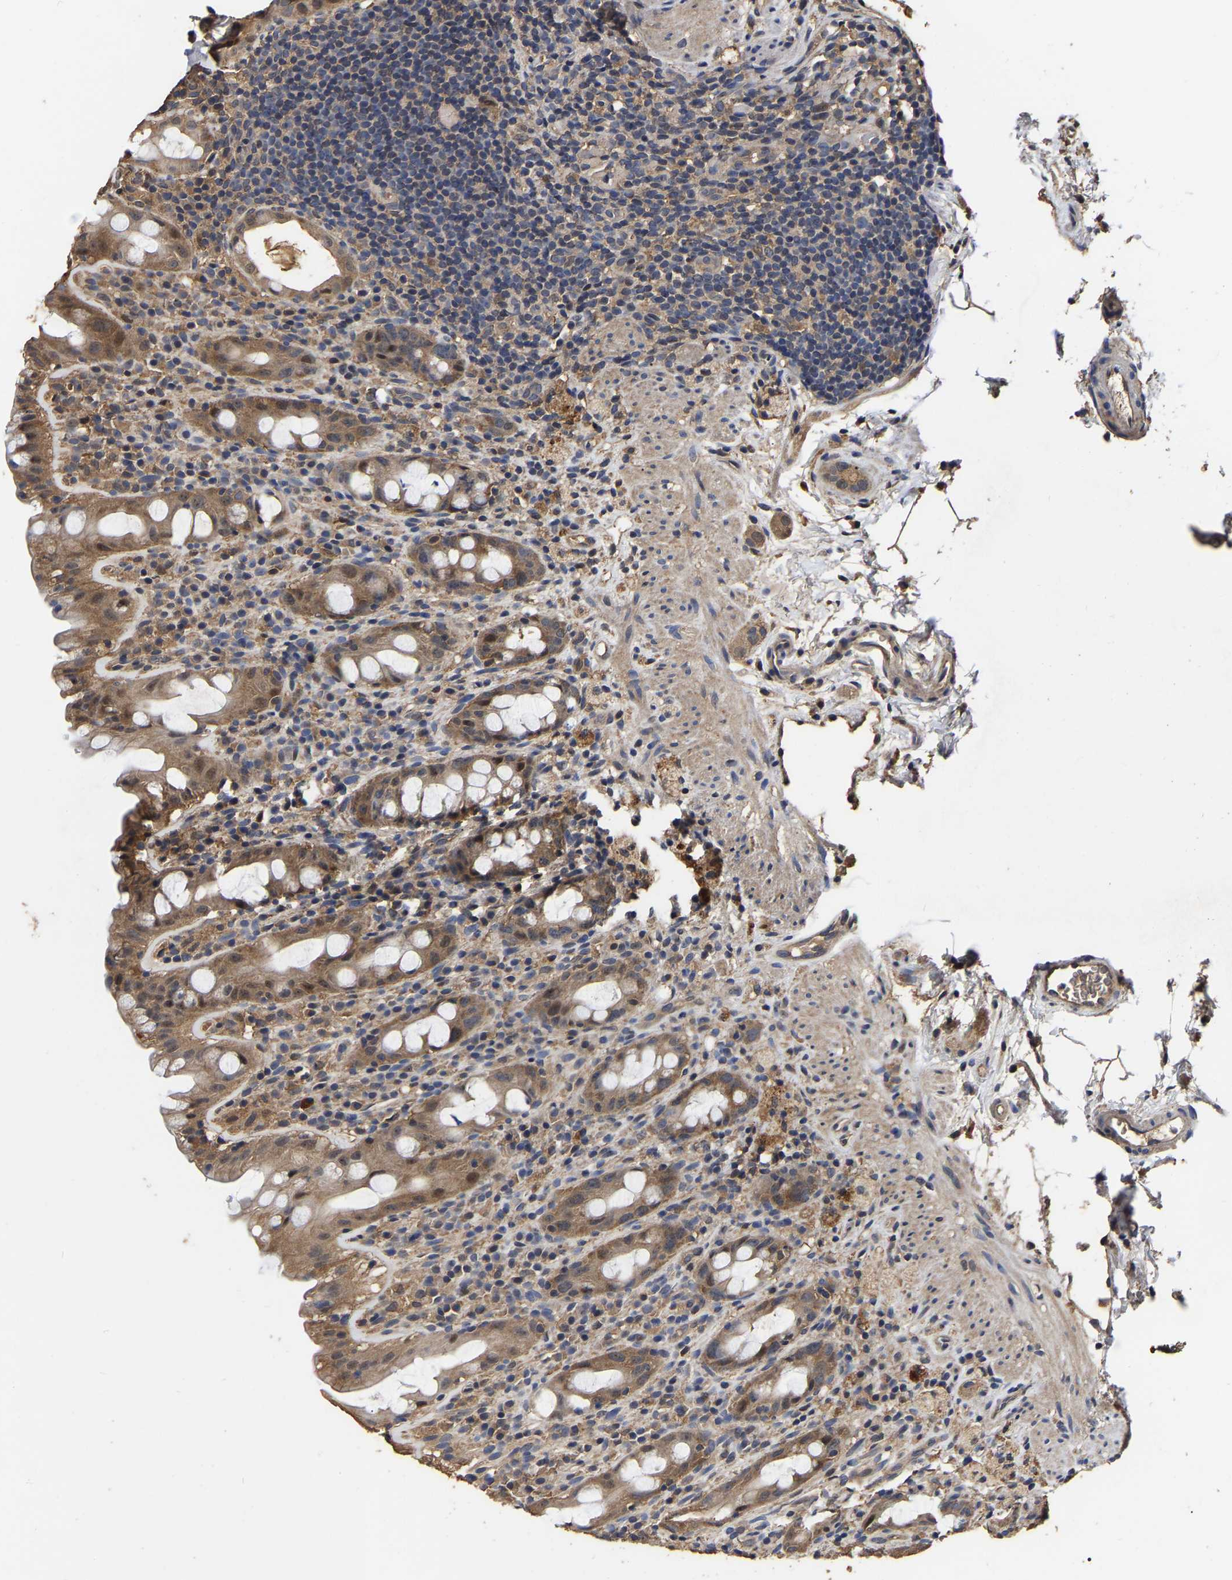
{"staining": {"intensity": "moderate", "quantity": ">75%", "location": "cytoplasmic/membranous"}, "tissue": "rectum", "cell_type": "Glandular cells", "image_type": "normal", "snomed": [{"axis": "morphology", "description": "Normal tissue, NOS"}, {"axis": "topography", "description": "Rectum"}], "caption": "The photomicrograph displays immunohistochemical staining of benign rectum. There is moderate cytoplasmic/membranous positivity is identified in approximately >75% of glandular cells. The staining is performed using DAB (3,3'-diaminobenzidine) brown chromogen to label protein expression. The nuclei are counter-stained blue using hematoxylin.", "gene": "STK32C", "patient": {"sex": "male", "age": 44}}